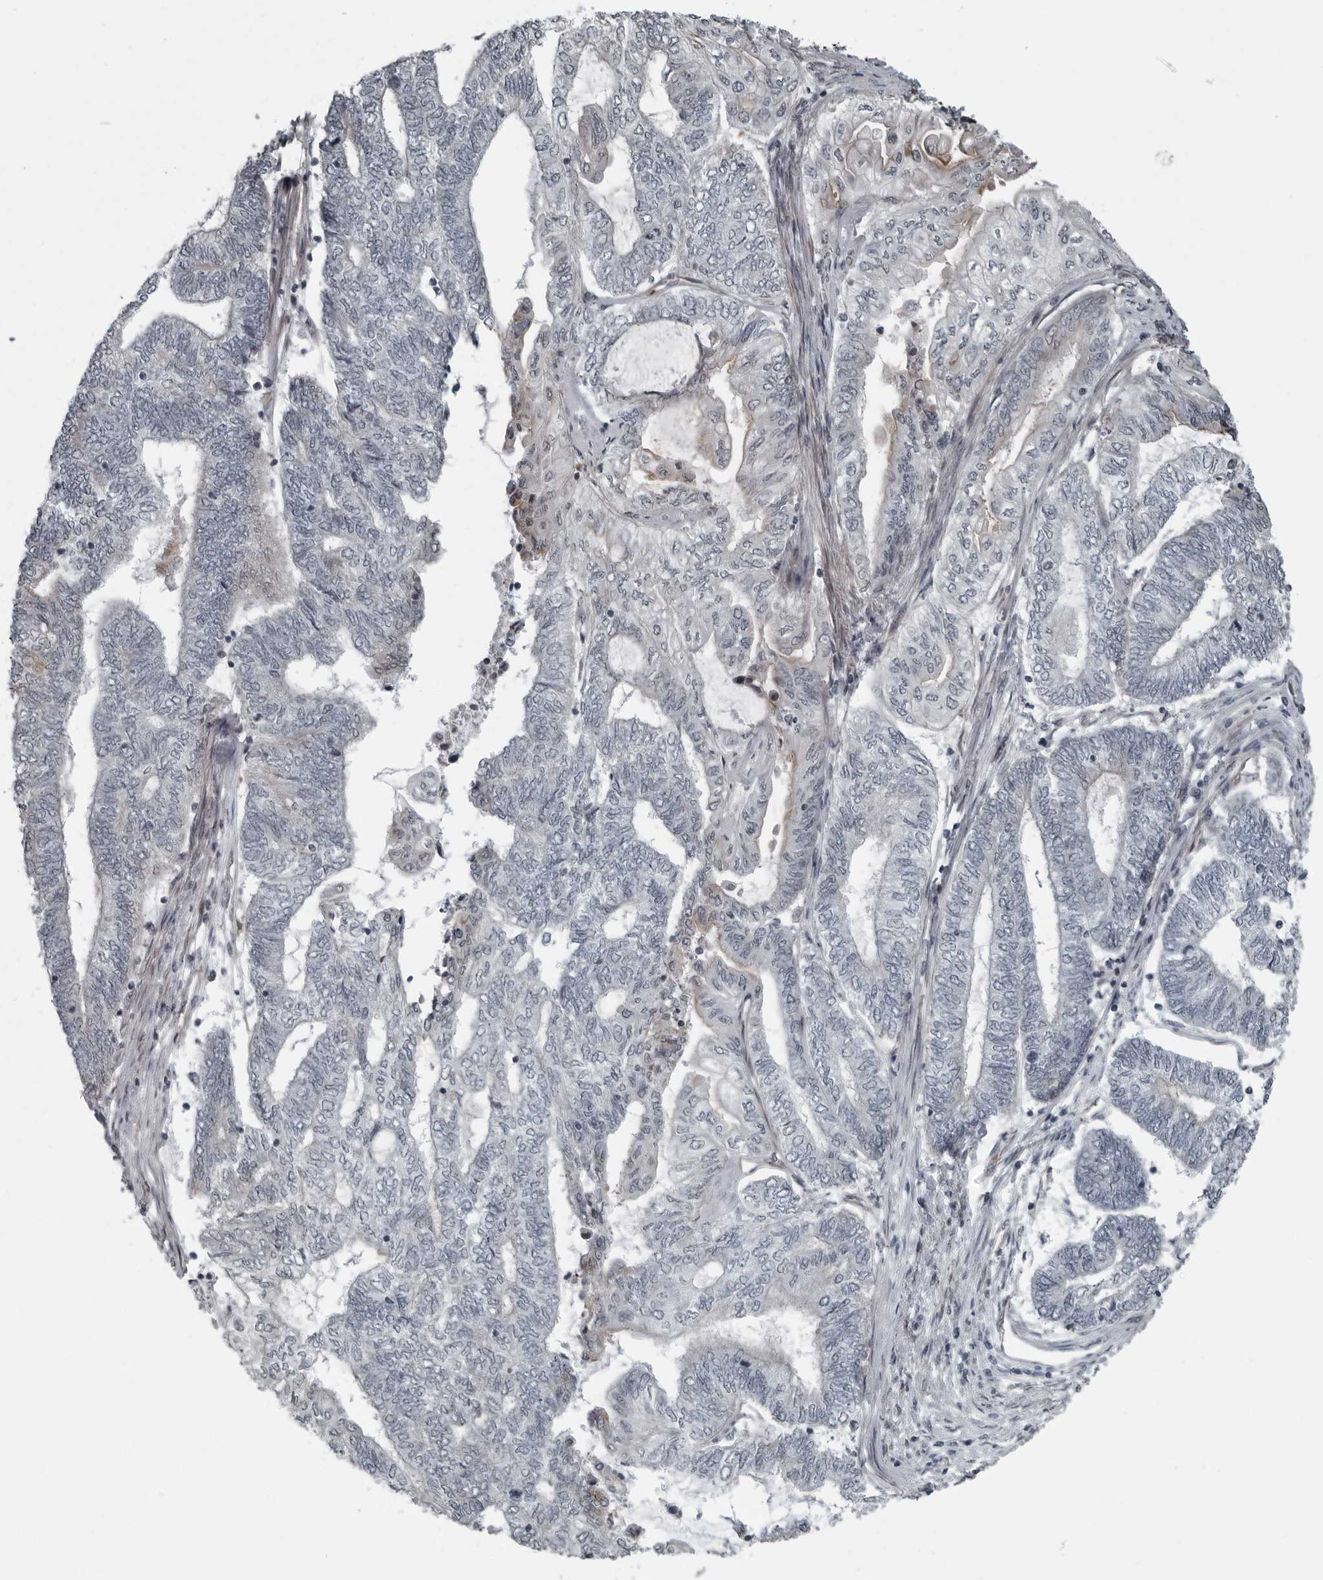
{"staining": {"intensity": "negative", "quantity": "none", "location": "none"}, "tissue": "endometrial cancer", "cell_type": "Tumor cells", "image_type": "cancer", "snomed": [{"axis": "morphology", "description": "Adenocarcinoma, NOS"}, {"axis": "topography", "description": "Uterus"}, {"axis": "topography", "description": "Endometrium"}], "caption": "Protein analysis of endometrial cancer exhibits no significant expression in tumor cells. (Immunohistochemistry, brightfield microscopy, high magnification).", "gene": "FAM102B", "patient": {"sex": "female", "age": 70}}